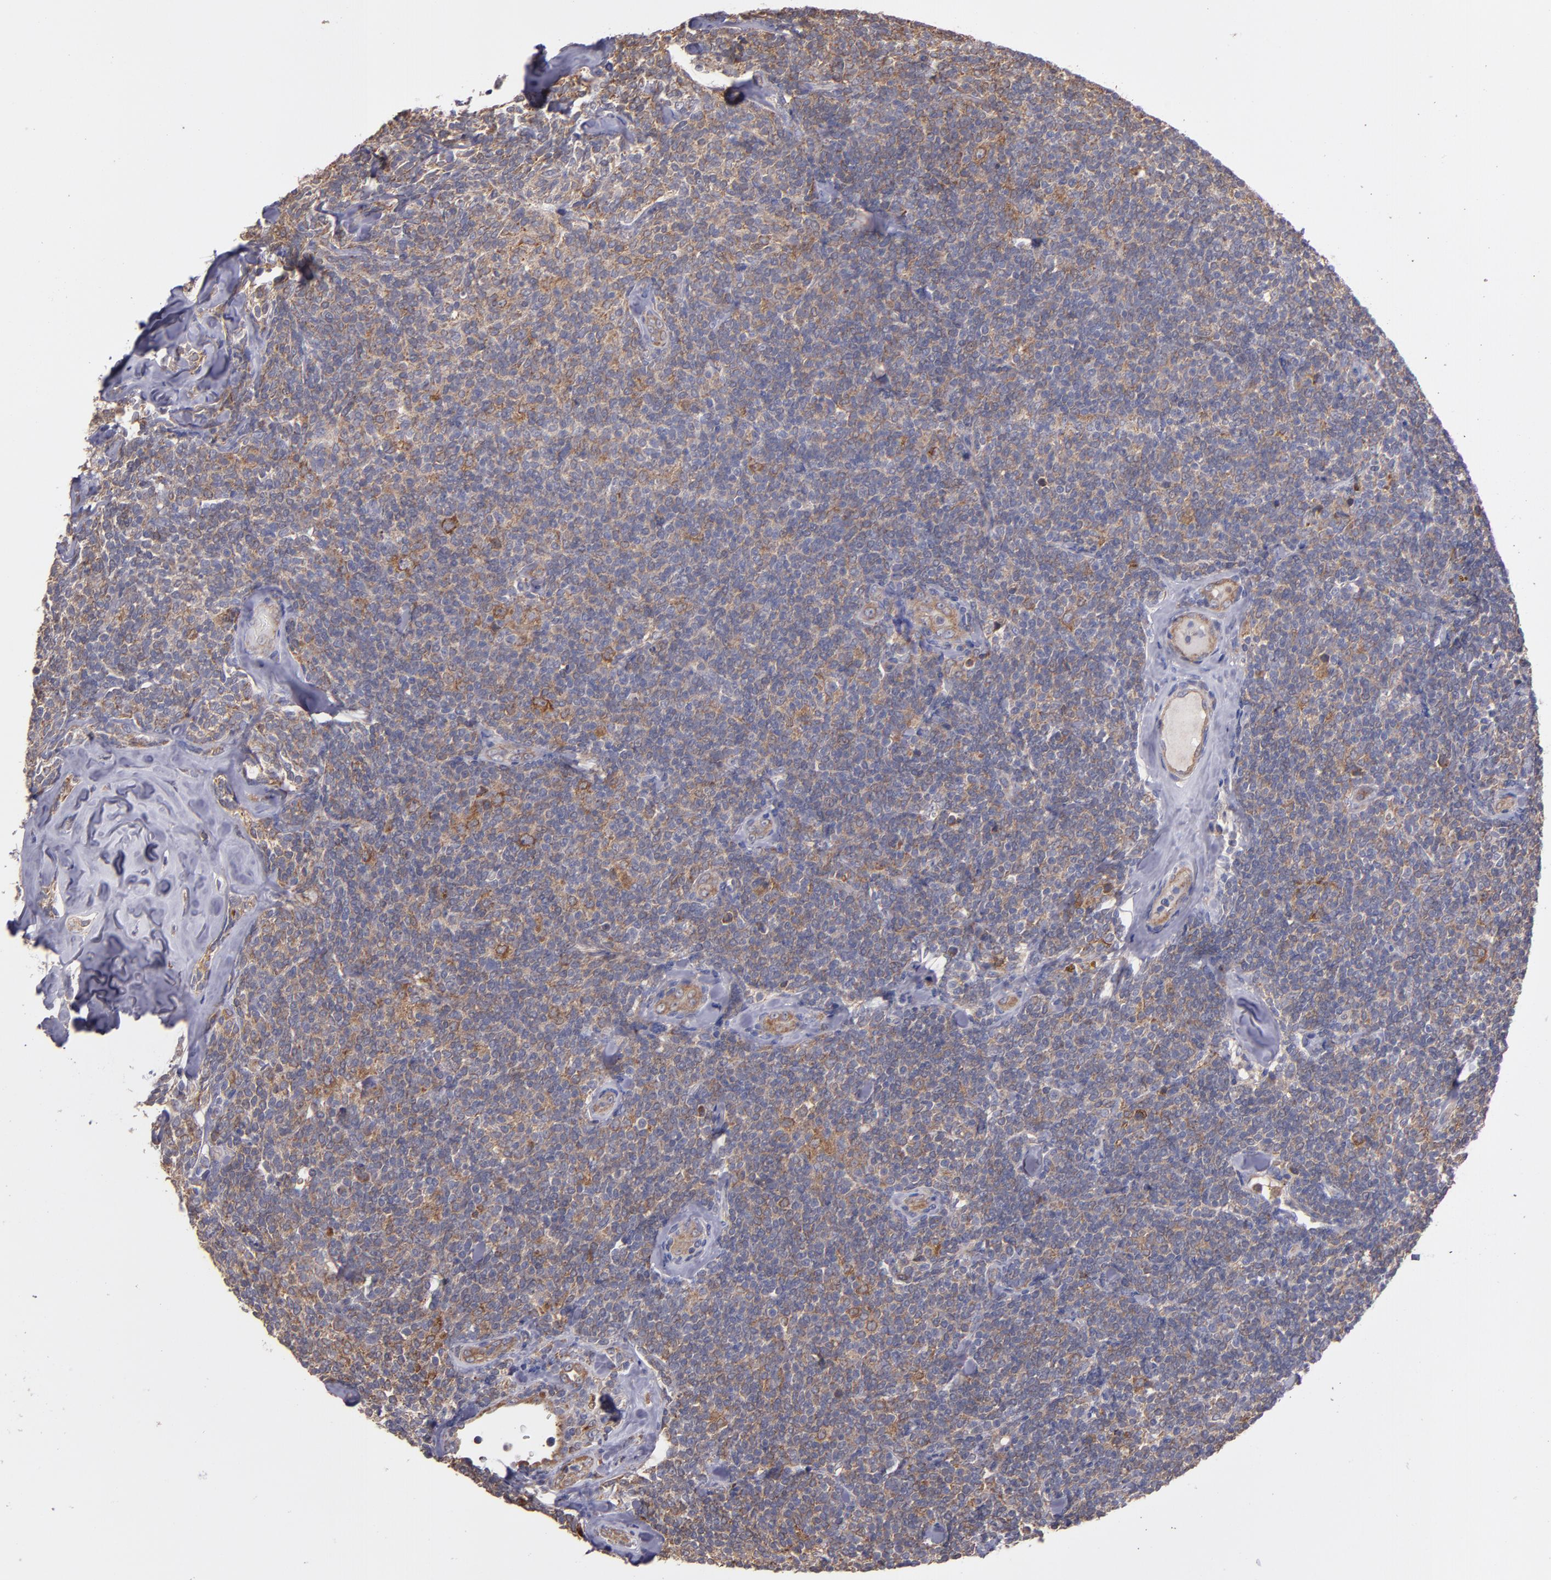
{"staining": {"intensity": "moderate", "quantity": "<25%", "location": "cytoplasmic/membranous"}, "tissue": "lymphoma", "cell_type": "Tumor cells", "image_type": "cancer", "snomed": [{"axis": "morphology", "description": "Malignant lymphoma, non-Hodgkin's type, Low grade"}, {"axis": "topography", "description": "Lymph node"}], "caption": "Approximately <25% of tumor cells in human lymphoma demonstrate moderate cytoplasmic/membranous protein expression as visualized by brown immunohistochemical staining.", "gene": "IFIH1", "patient": {"sex": "female", "age": 56}}